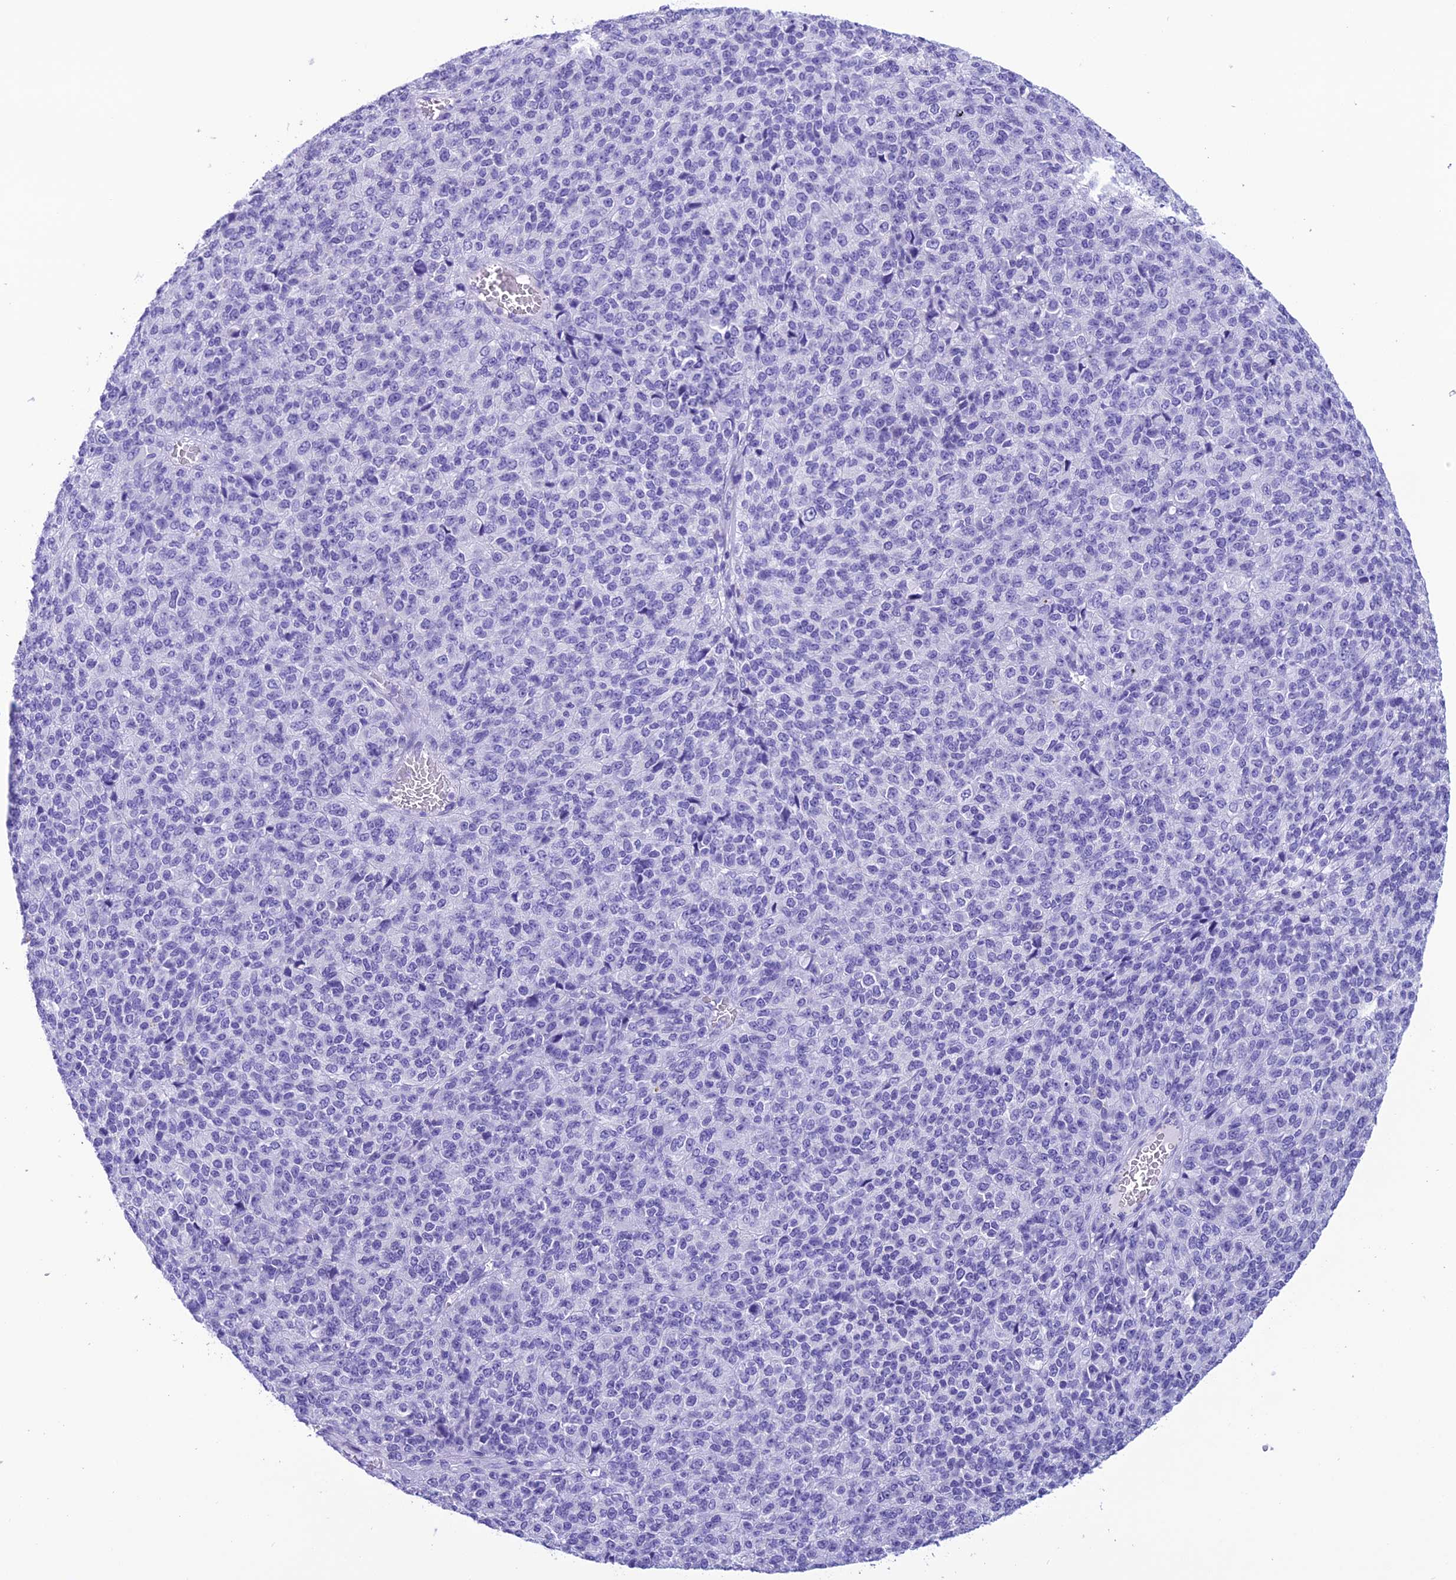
{"staining": {"intensity": "negative", "quantity": "none", "location": "none"}, "tissue": "melanoma", "cell_type": "Tumor cells", "image_type": "cancer", "snomed": [{"axis": "morphology", "description": "Malignant melanoma, Metastatic site"}, {"axis": "topography", "description": "Brain"}], "caption": "This is an immunohistochemistry micrograph of melanoma. There is no staining in tumor cells.", "gene": "TRAM1L1", "patient": {"sex": "female", "age": 56}}